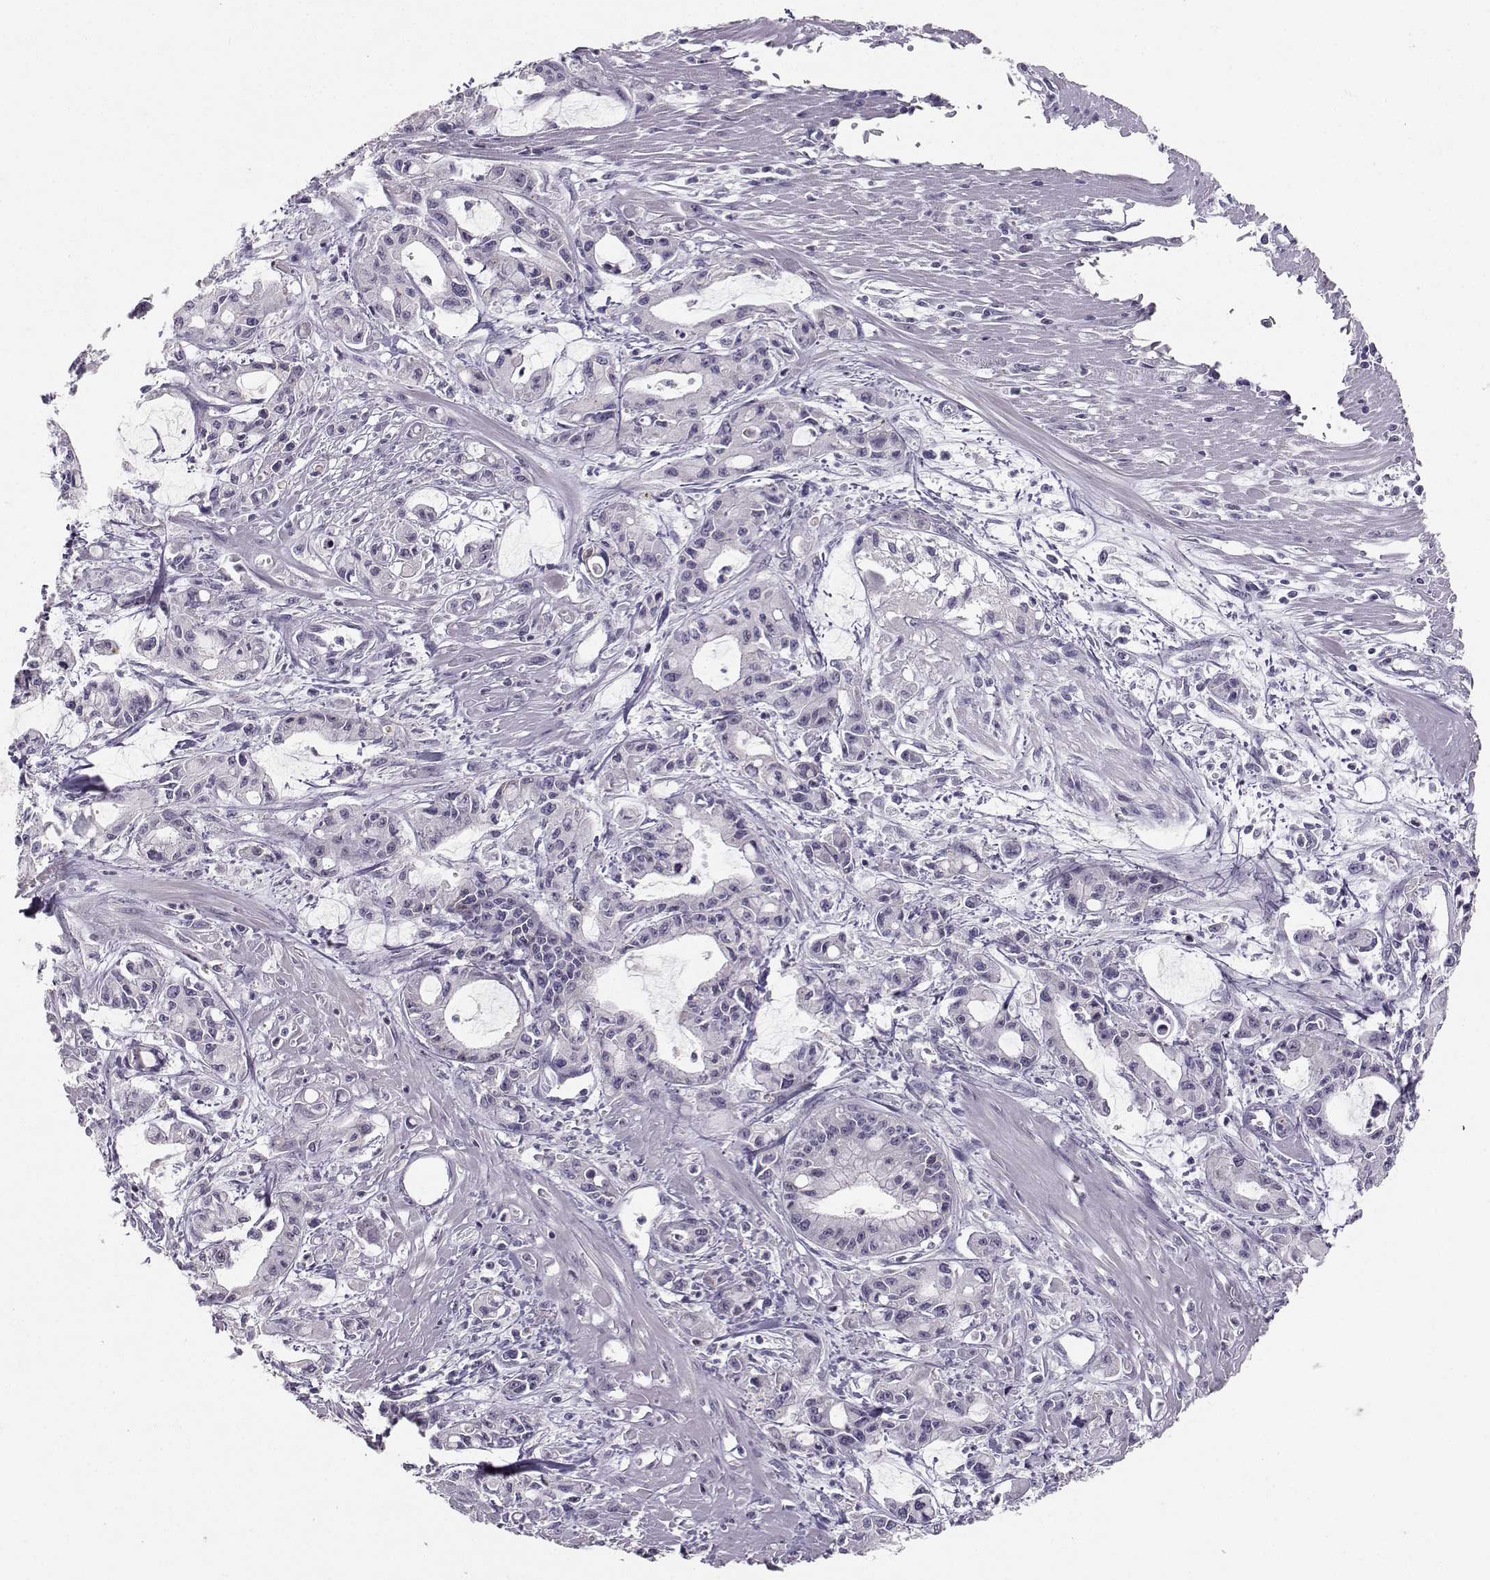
{"staining": {"intensity": "negative", "quantity": "none", "location": "none"}, "tissue": "pancreatic cancer", "cell_type": "Tumor cells", "image_type": "cancer", "snomed": [{"axis": "morphology", "description": "Adenocarcinoma, NOS"}, {"axis": "topography", "description": "Pancreas"}], "caption": "The immunohistochemistry (IHC) photomicrograph has no significant expression in tumor cells of pancreatic cancer (adenocarcinoma) tissue.", "gene": "PKP2", "patient": {"sex": "male", "age": 48}}